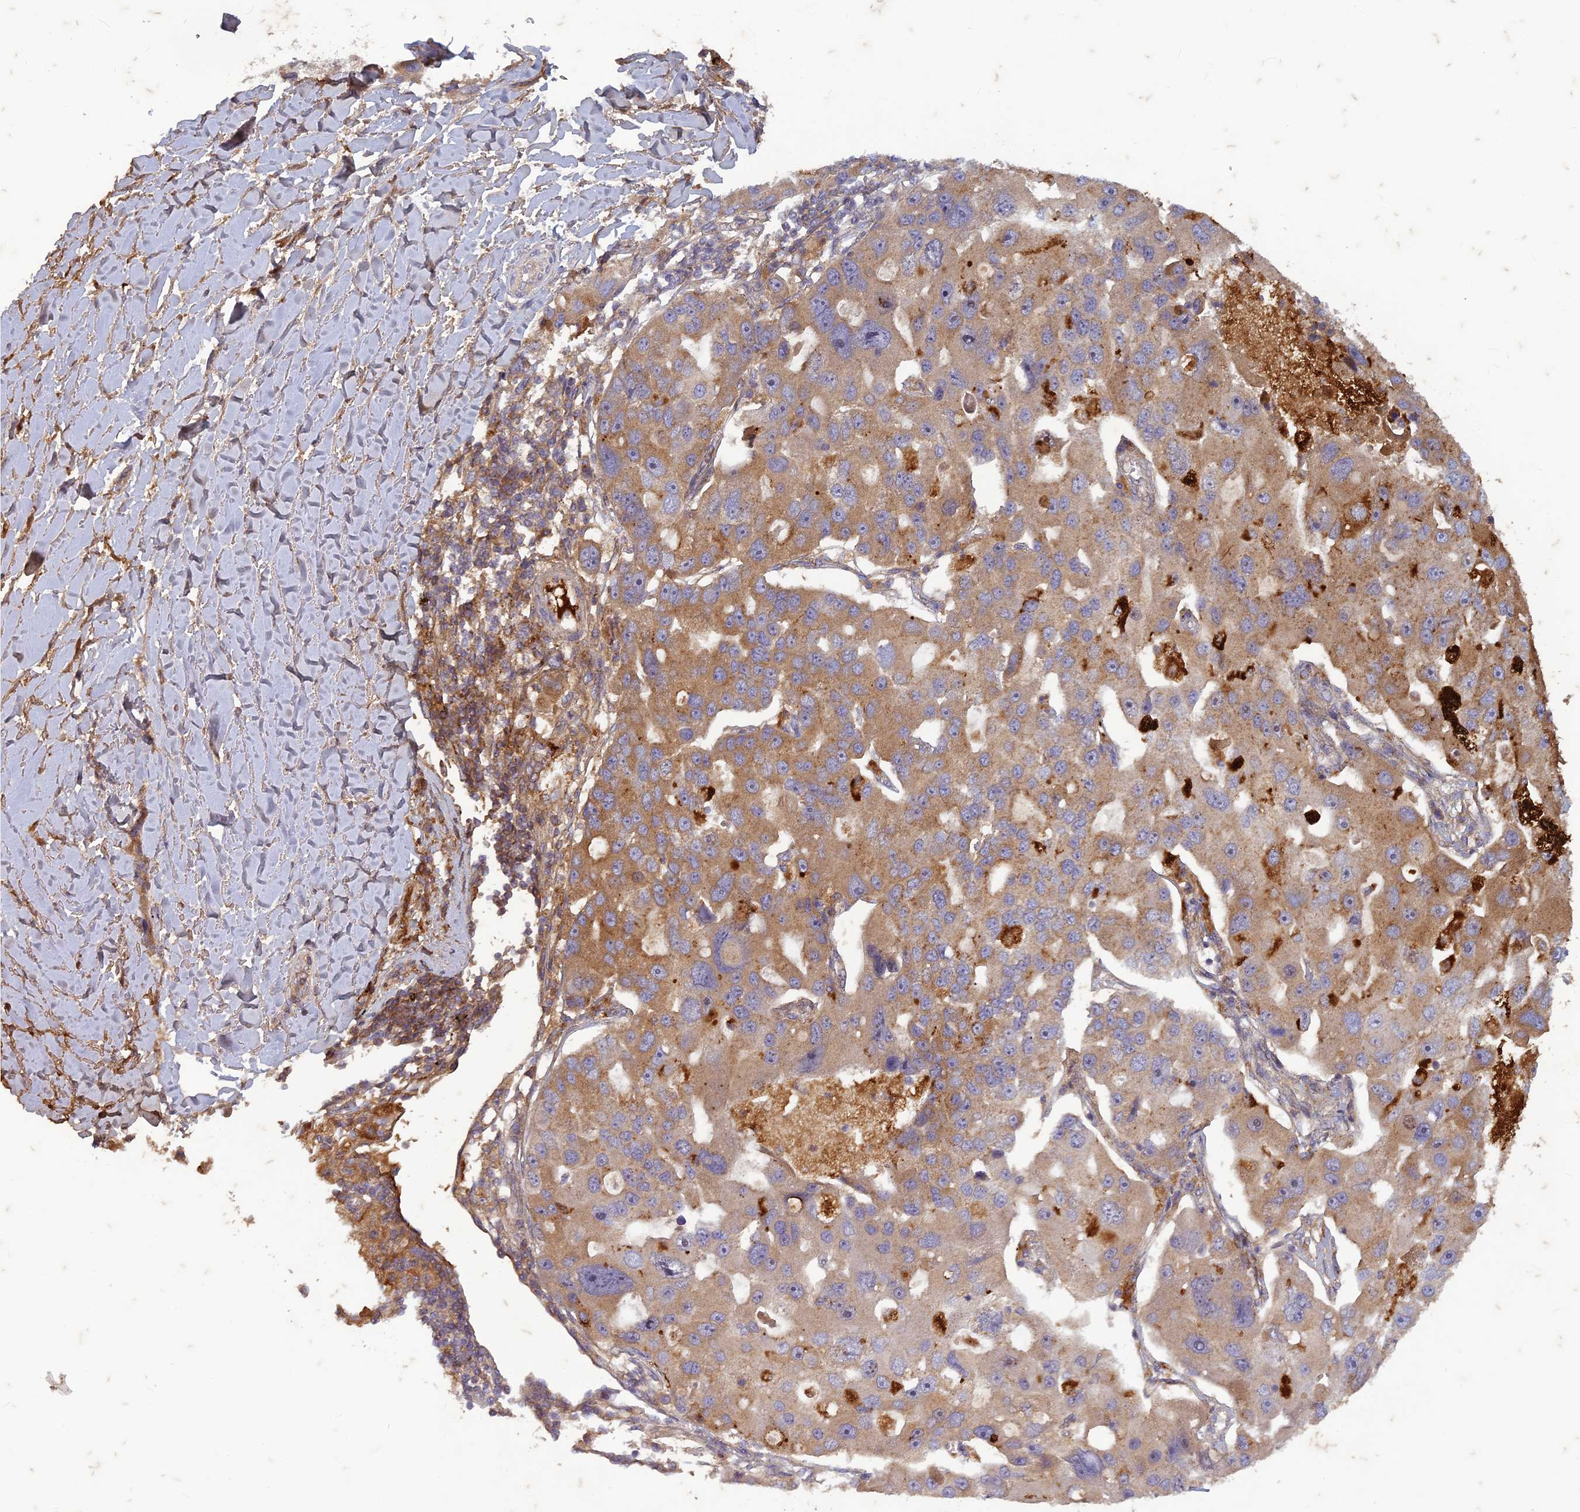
{"staining": {"intensity": "moderate", "quantity": "25%-75%", "location": "cytoplasmic/membranous"}, "tissue": "lung cancer", "cell_type": "Tumor cells", "image_type": "cancer", "snomed": [{"axis": "morphology", "description": "Adenocarcinoma, NOS"}, {"axis": "topography", "description": "Lung"}], "caption": "A medium amount of moderate cytoplasmic/membranous staining is present in about 25%-75% of tumor cells in lung adenocarcinoma tissue.", "gene": "TCF25", "patient": {"sex": "female", "age": 54}}